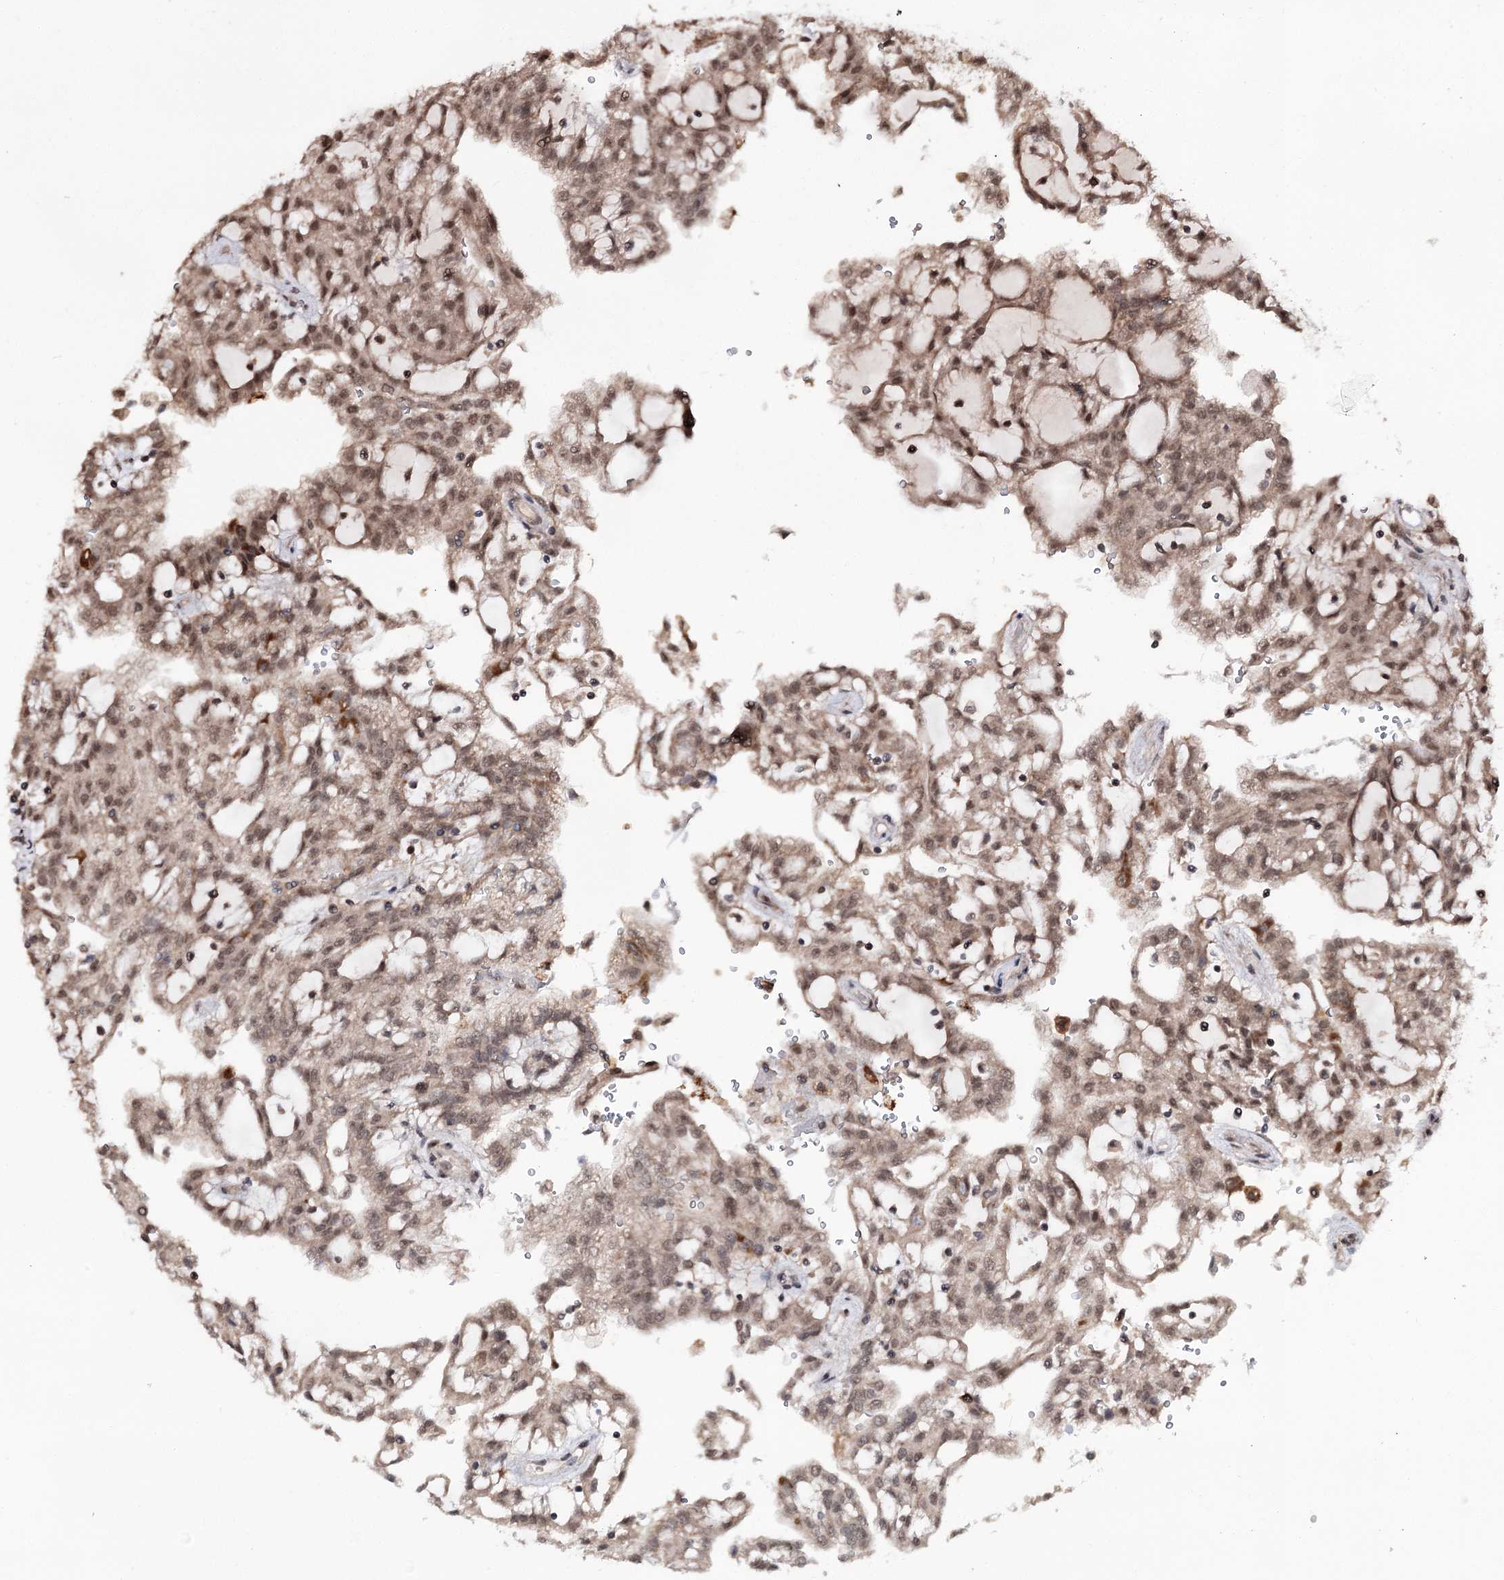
{"staining": {"intensity": "moderate", "quantity": ">75%", "location": "cytoplasmic/membranous,nuclear"}, "tissue": "renal cancer", "cell_type": "Tumor cells", "image_type": "cancer", "snomed": [{"axis": "morphology", "description": "Adenocarcinoma, NOS"}, {"axis": "topography", "description": "Kidney"}], "caption": "Immunohistochemical staining of renal cancer exhibits moderate cytoplasmic/membranous and nuclear protein staining in about >75% of tumor cells. (brown staining indicates protein expression, while blue staining denotes nuclei).", "gene": "FAM53B", "patient": {"sex": "male", "age": 63}}